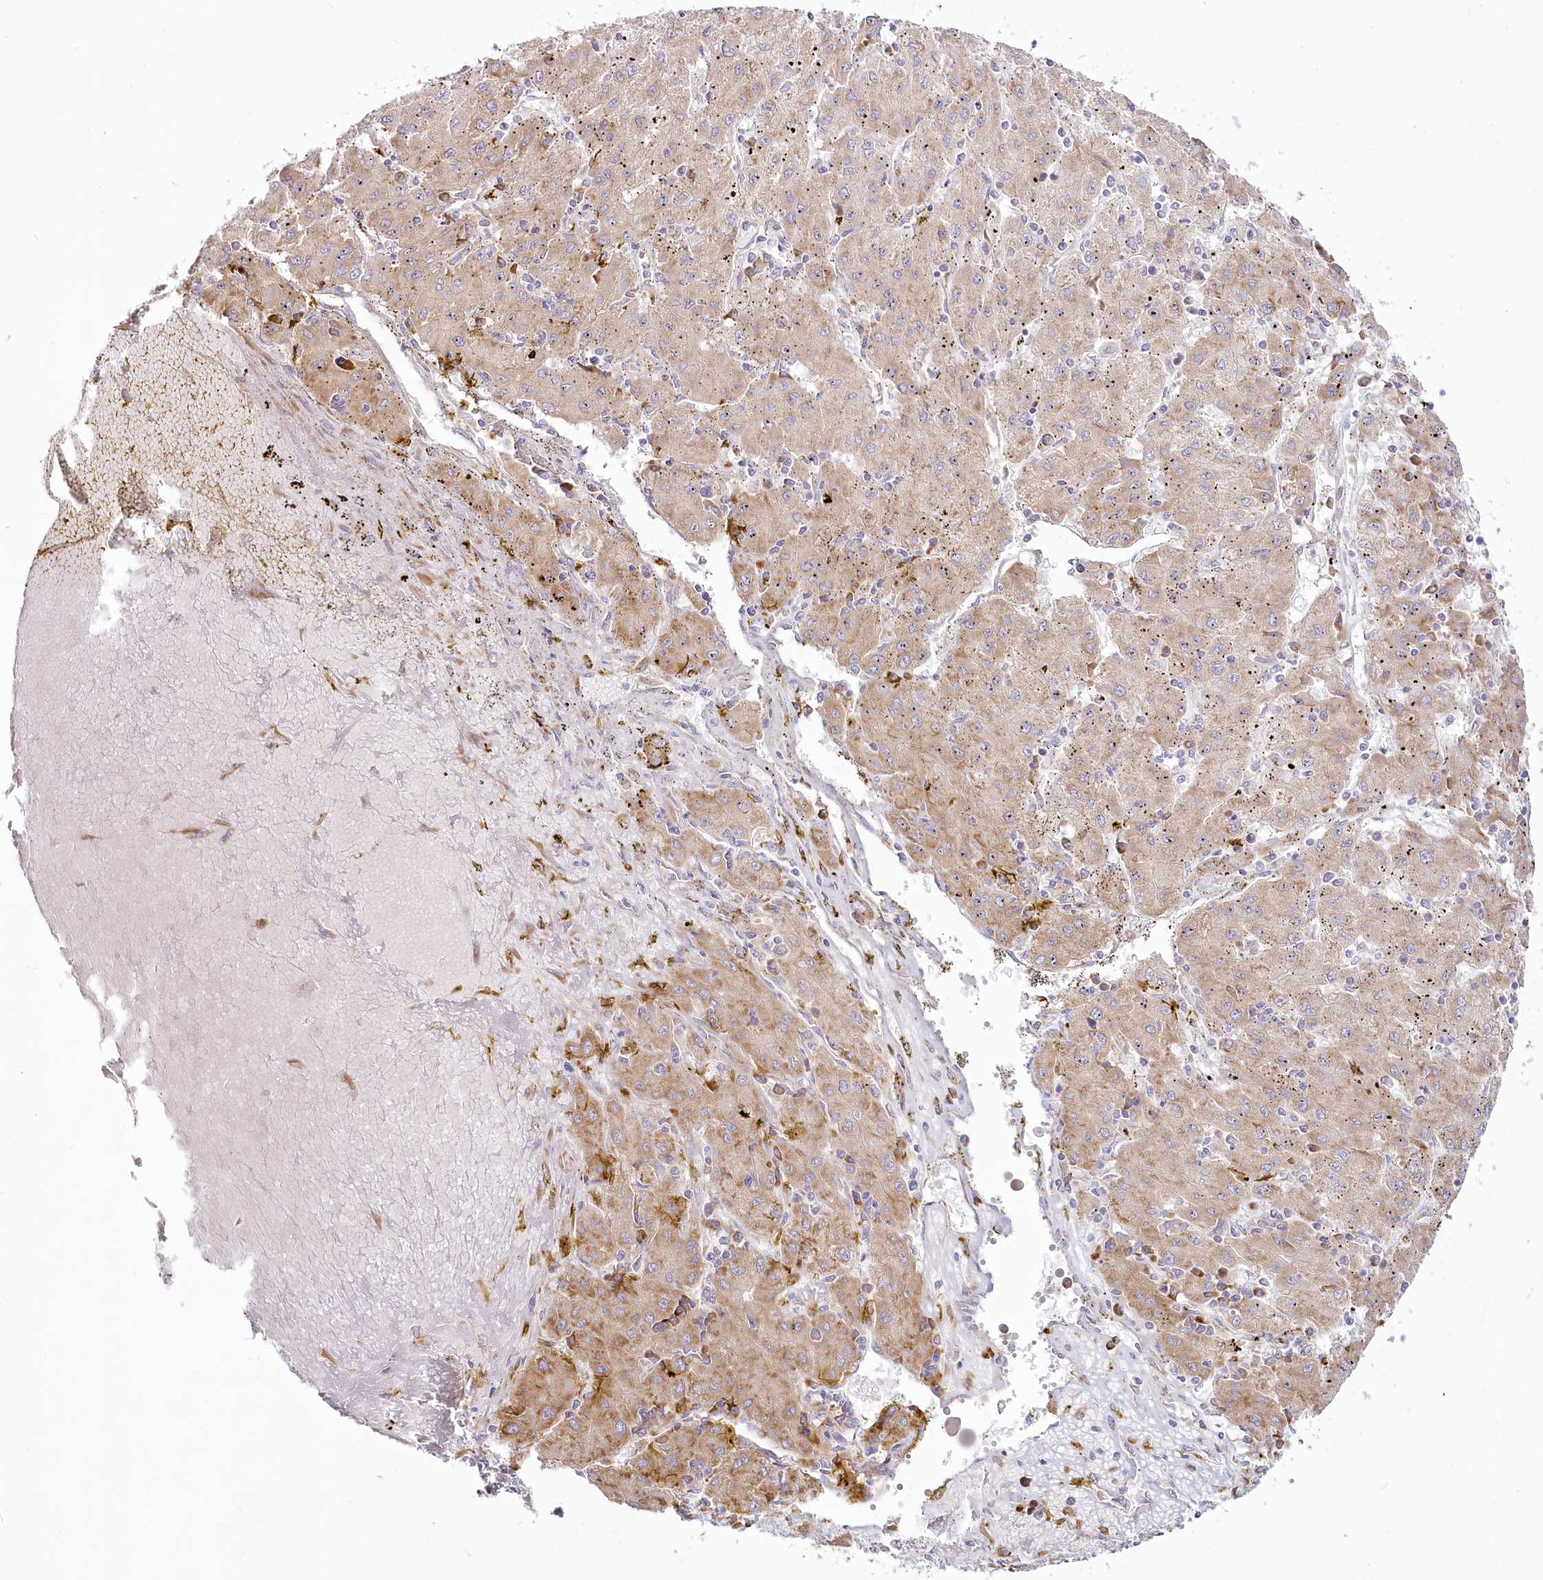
{"staining": {"intensity": "moderate", "quantity": ">75%", "location": "cytoplasmic/membranous"}, "tissue": "liver cancer", "cell_type": "Tumor cells", "image_type": "cancer", "snomed": [{"axis": "morphology", "description": "Carcinoma, Hepatocellular, NOS"}, {"axis": "topography", "description": "Liver"}], "caption": "This photomicrograph reveals liver hepatocellular carcinoma stained with immunohistochemistry to label a protein in brown. The cytoplasmic/membranous of tumor cells show moderate positivity for the protein. Nuclei are counter-stained blue.", "gene": "HARS2", "patient": {"sex": "male", "age": 72}}